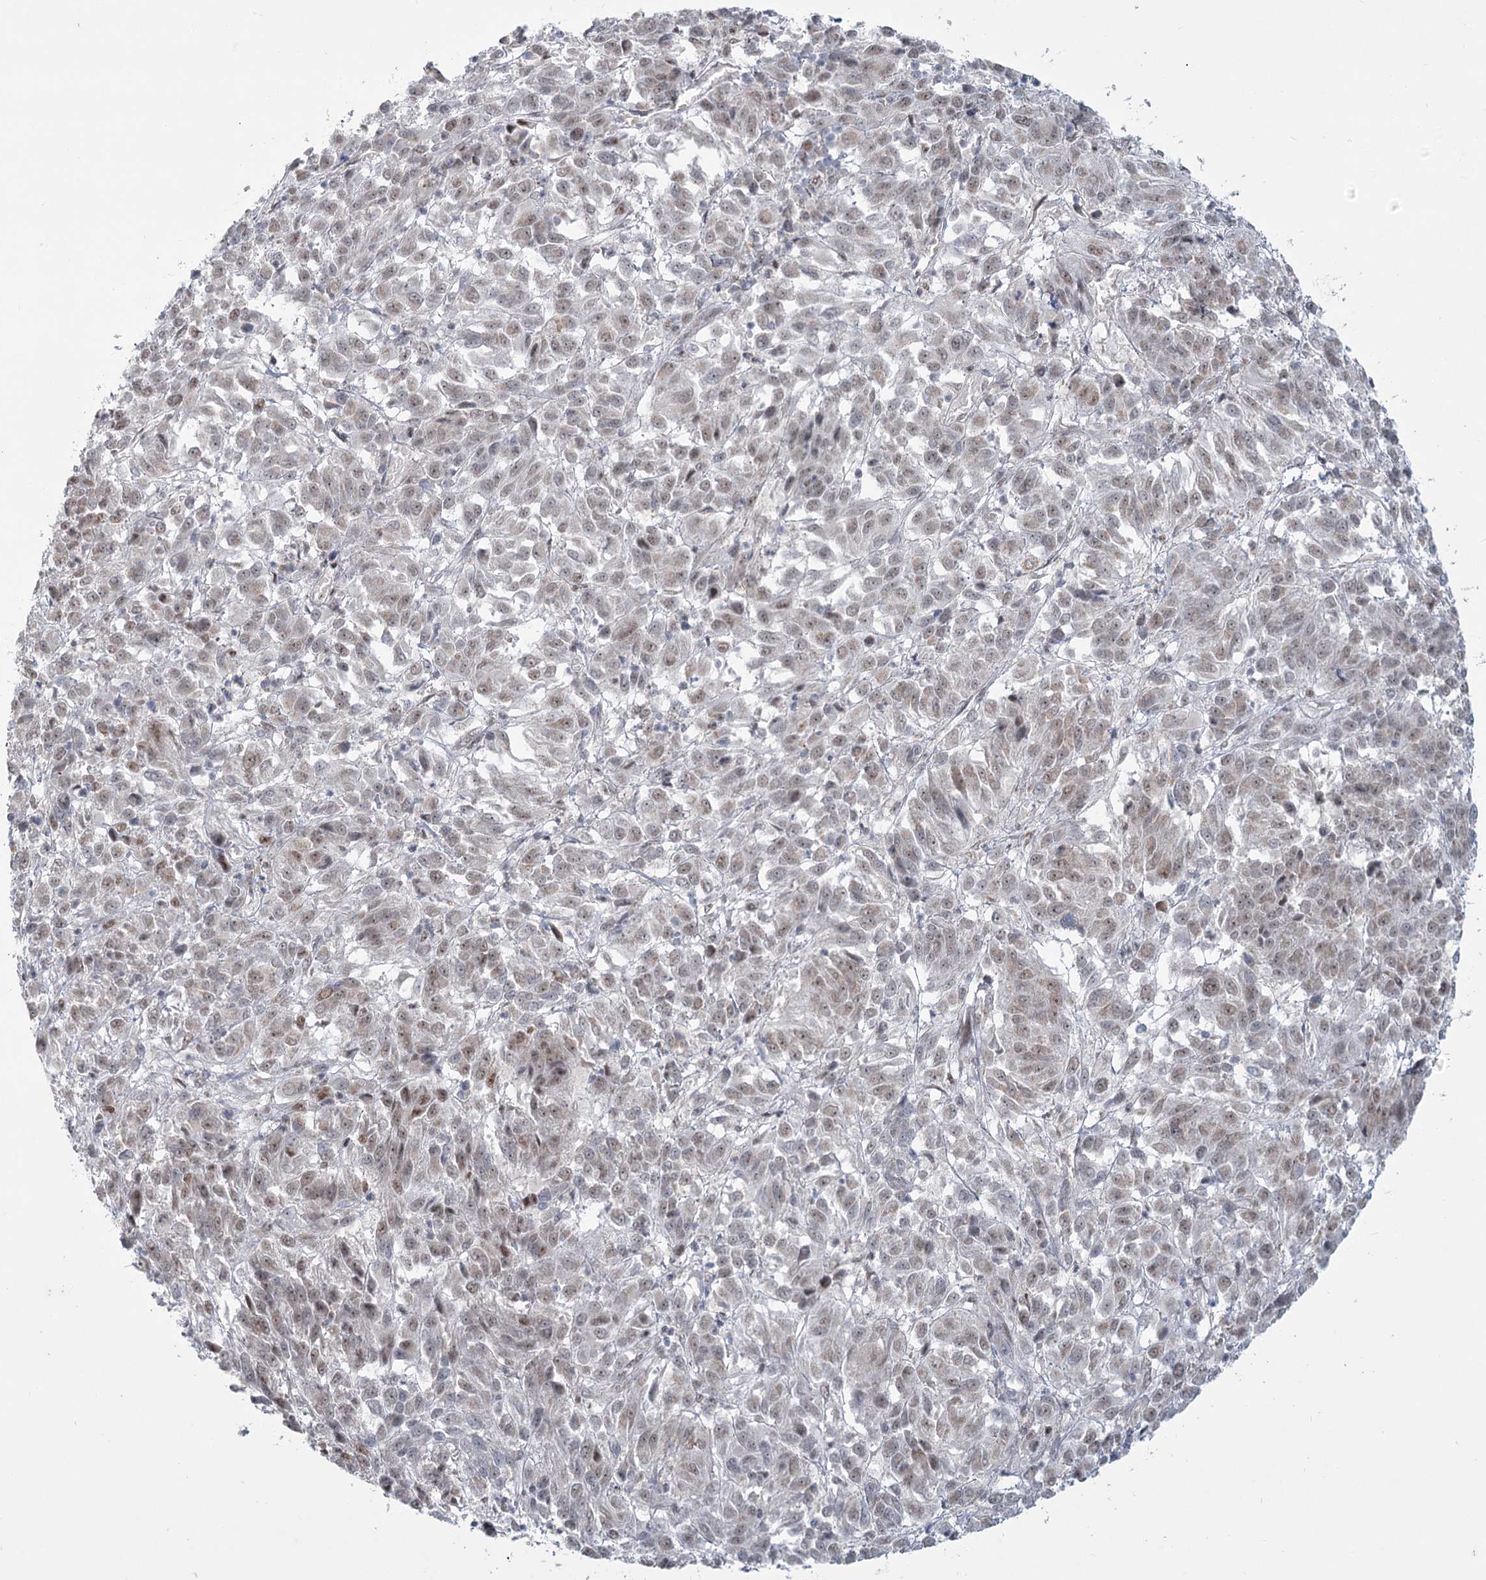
{"staining": {"intensity": "weak", "quantity": ">75%", "location": "nuclear"}, "tissue": "melanoma", "cell_type": "Tumor cells", "image_type": "cancer", "snomed": [{"axis": "morphology", "description": "Malignant melanoma, Metastatic site"}, {"axis": "topography", "description": "Lung"}], "caption": "IHC of malignant melanoma (metastatic site) shows low levels of weak nuclear staining in about >75% of tumor cells.", "gene": "MTG1", "patient": {"sex": "male", "age": 64}}